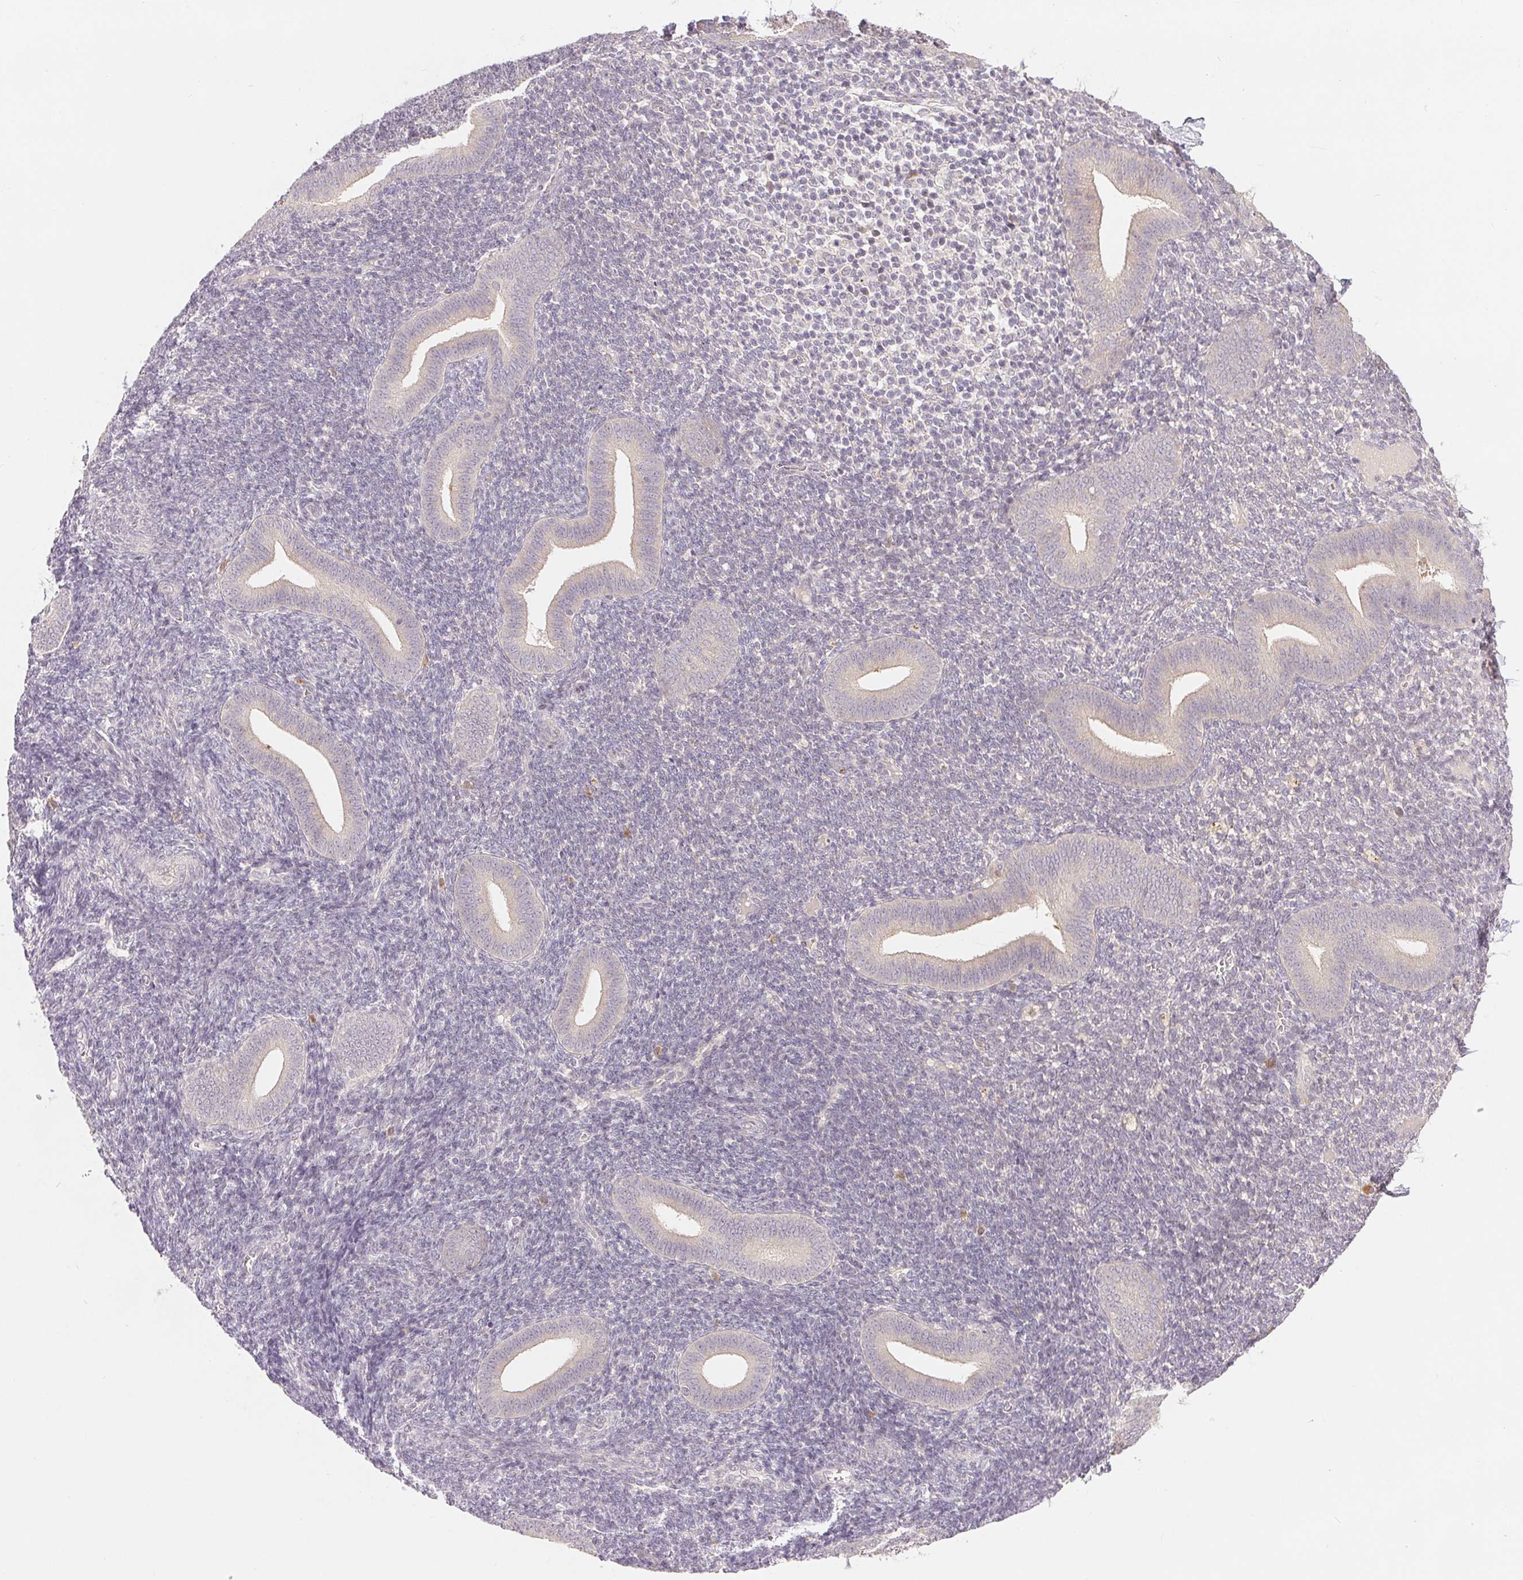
{"staining": {"intensity": "negative", "quantity": "none", "location": "none"}, "tissue": "endometrium", "cell_type": "Cells in endometrial stroma", "image_type": "normal", "snomed": [{"axis": "morphology", "description": "Normal tissue, NOS"}, {"axis": "topography", "description": "Endometrium"}], "caption": "Immunohistochemistry of normal human endometrium reveals no positivity in cells in endometrial stroma. The staining is performed using DAB (3,3'-diaminobenzidine) brown chromogen with nuclei counter-stained in using hematoxylin.", "gene": "TTC23L", "patient": {"sex": "female", "age": 25}}